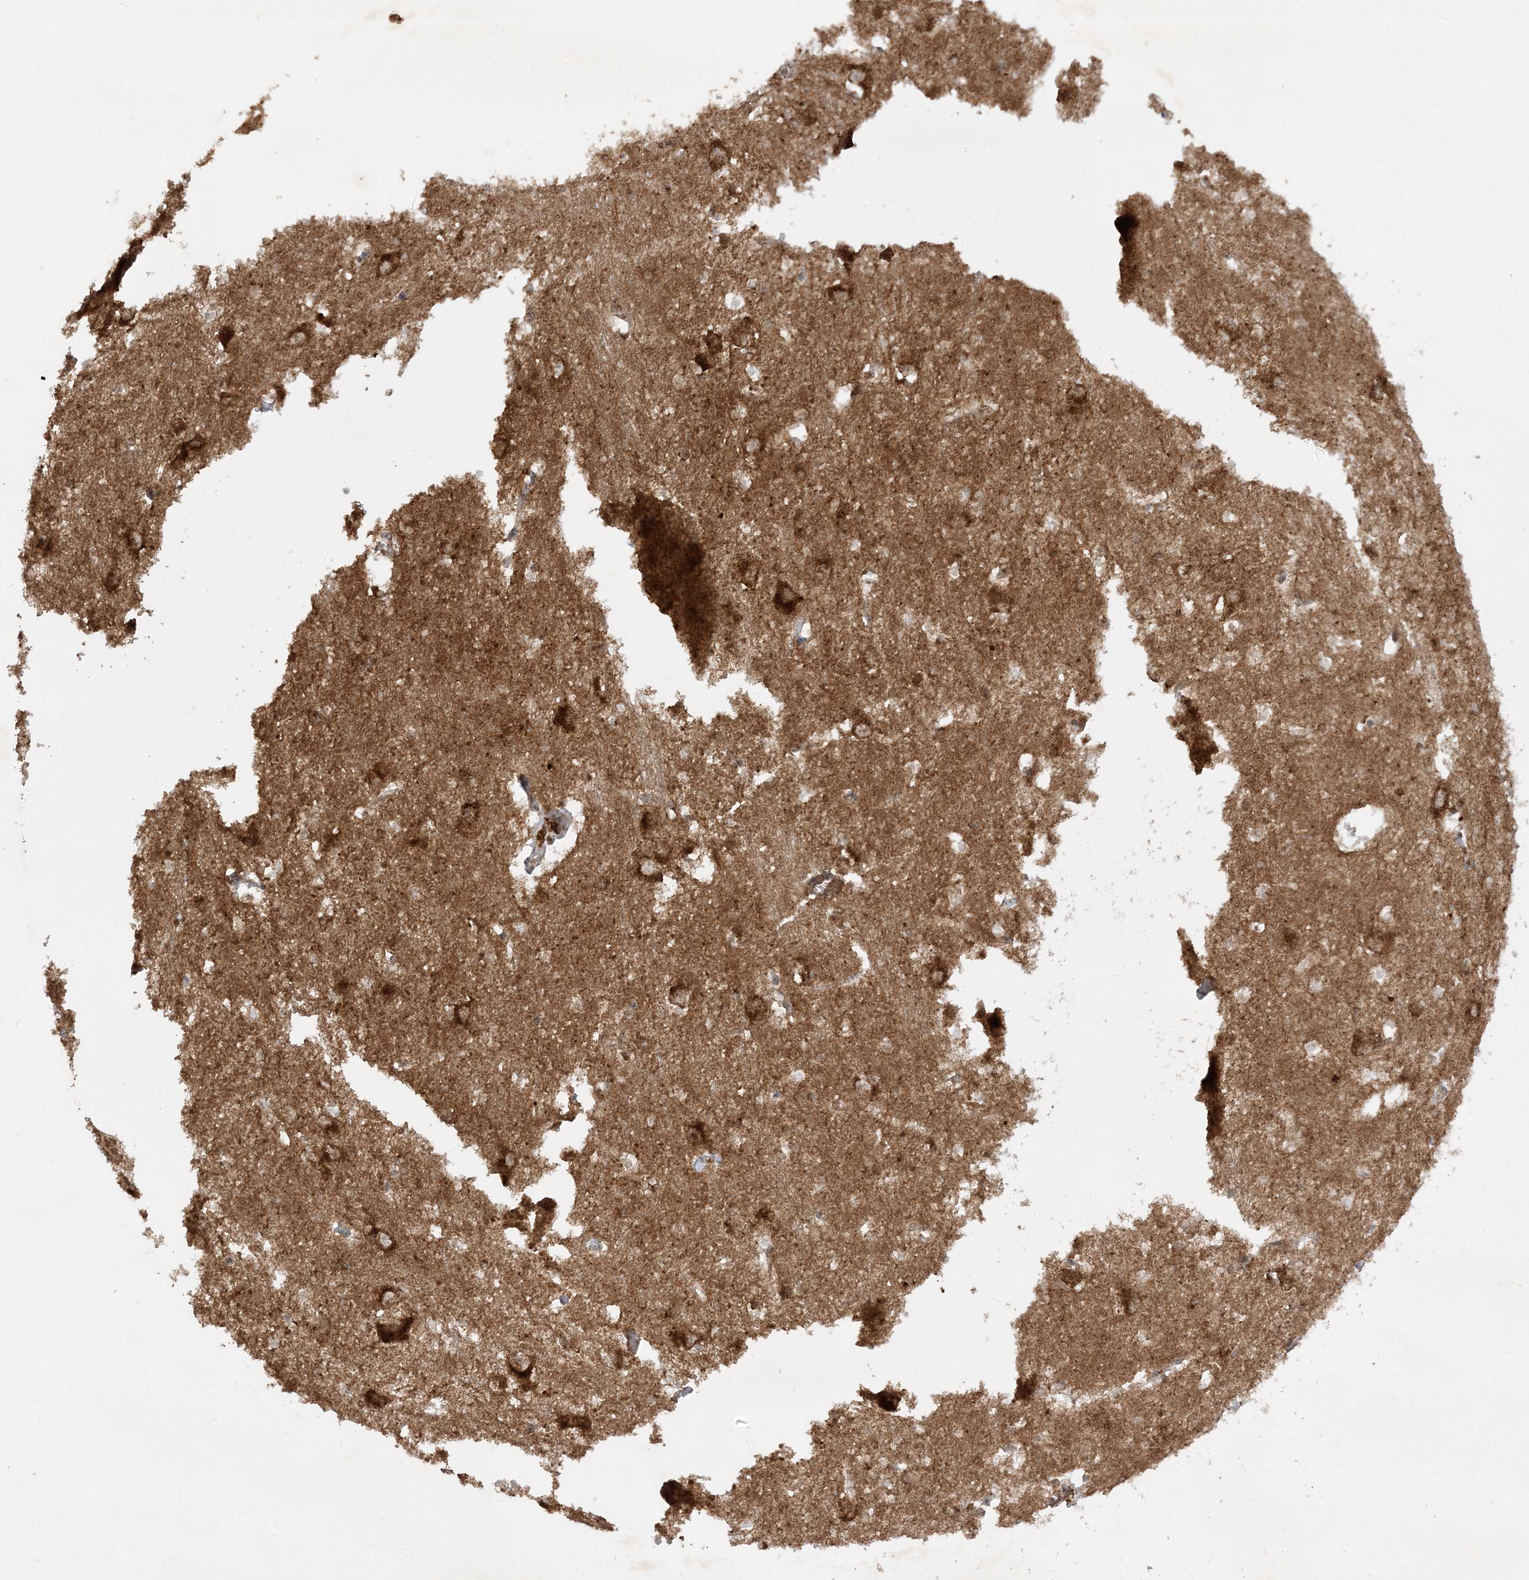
{"staining": {"intensity": "moderate", "quantity": "<25%", "location": "cytoplasmic/membranous"}, "tissue": "caudate", "cell_type": "Glial cells", "image_type": "normal", "snomed": [{"axis": "morphology", "description": "Normal tissue, NOS"}, {"axis": "topography", "description": "Lateral ventricle wall"}], "caption": "Immunohistochemistry (IHC) of normal human caudate demonstrates low levels of moderate cytoplasmic/membranous expression in approximately <25% of glial cells. The protein of interest is stained brown, and the nuclei are stained in blue (DAB (3,3'-diaminobenzidine) IHC with brightfield microscopy, high magnification).", "gene": "NDUFAF3", "patient": {"sex": "male", "age": 37}}